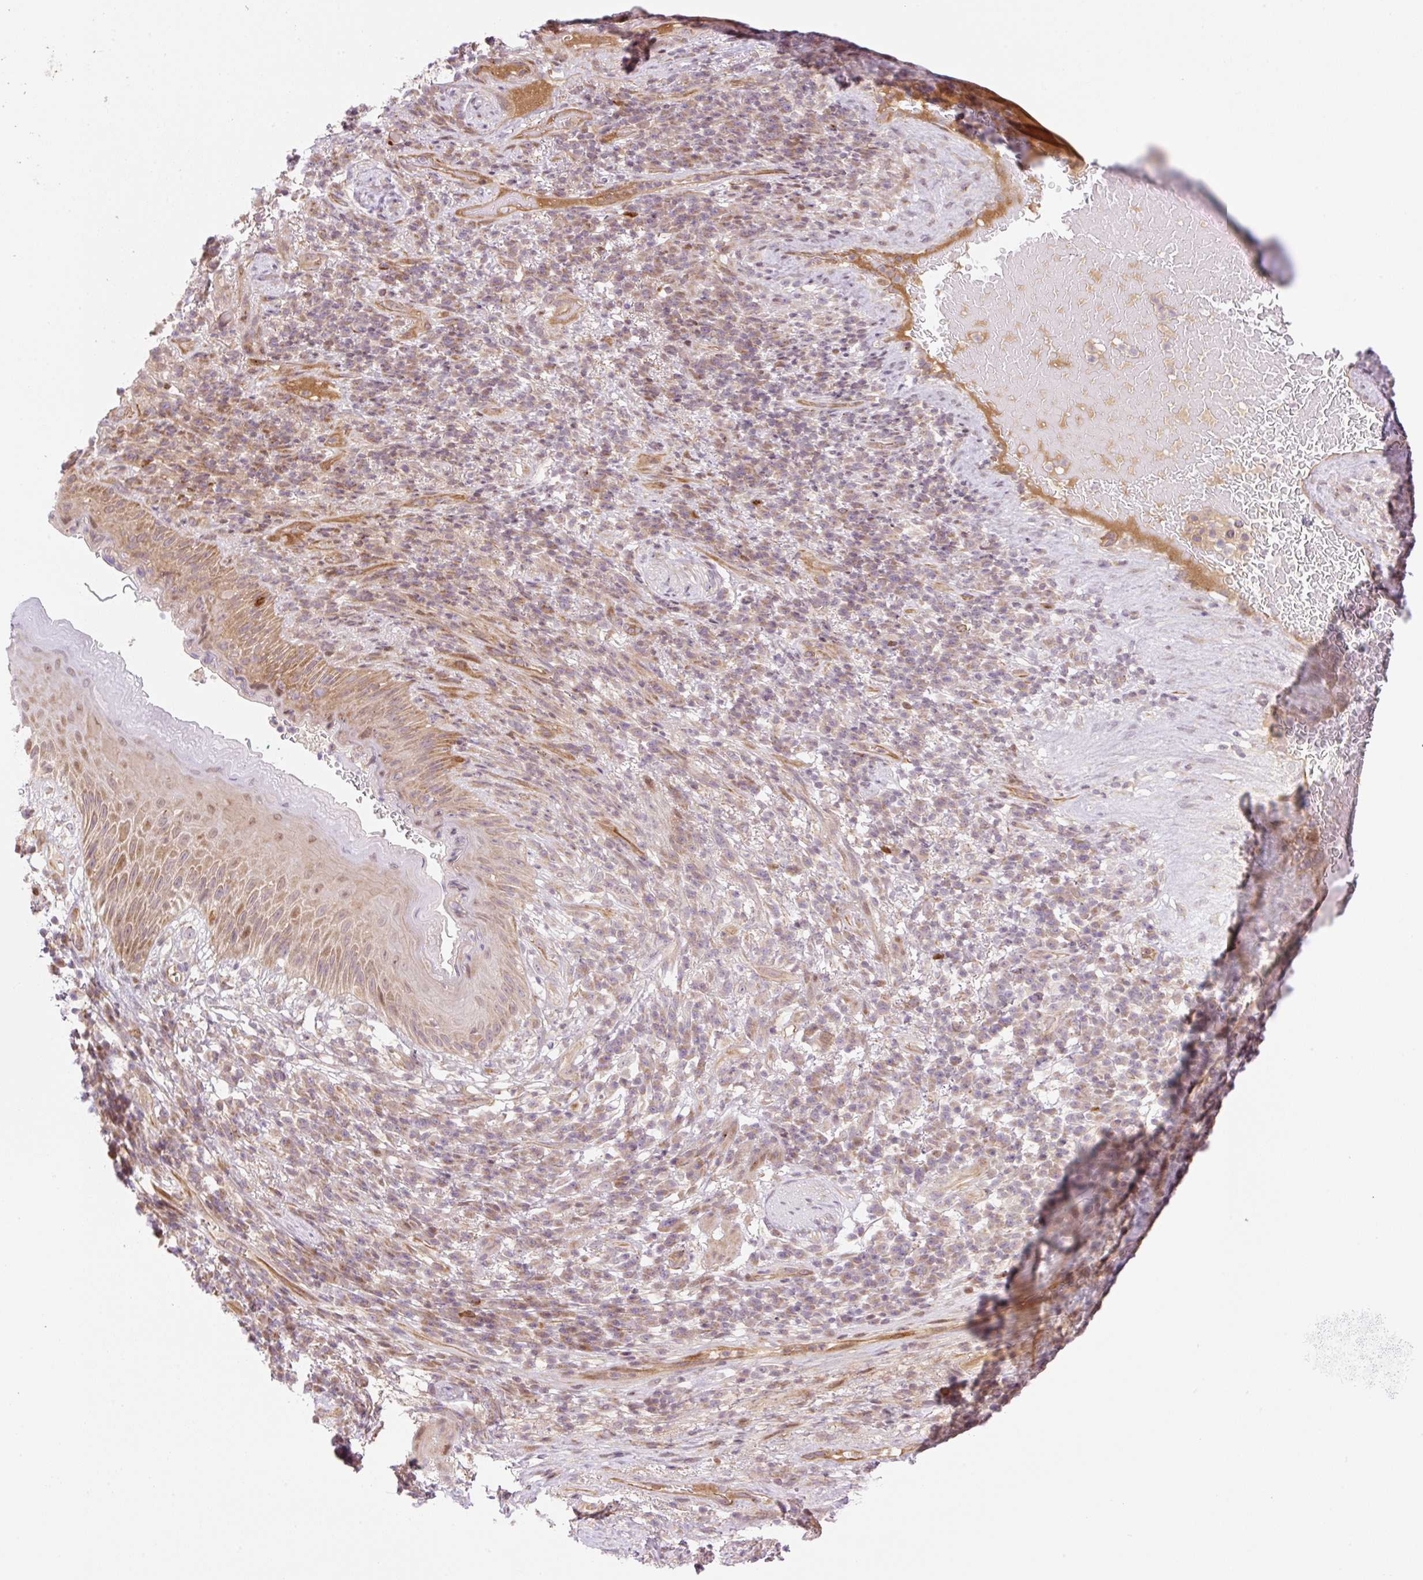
{"staining": {"intensity": "moderate", "quantity": "25%-75%", "location": "cytoplasmic/membranous,nuclear"}, "tissue": "skin", "cell_type": "Epidermal cells", "image_type": "normal", "snomed": [{"axis": "morphology", "description": "Normal tissue, NOS"}, {"axis": "topography", "description": "Anal"}], "caption": "Skin stained with a brown dye demonstrates moderate cytoplasmic/membranous,nuclear positive positivity in about 25%-75% of epidermal cells.", "gene": "ZNF394", "patient": {"sex": "male", "age": 78}}